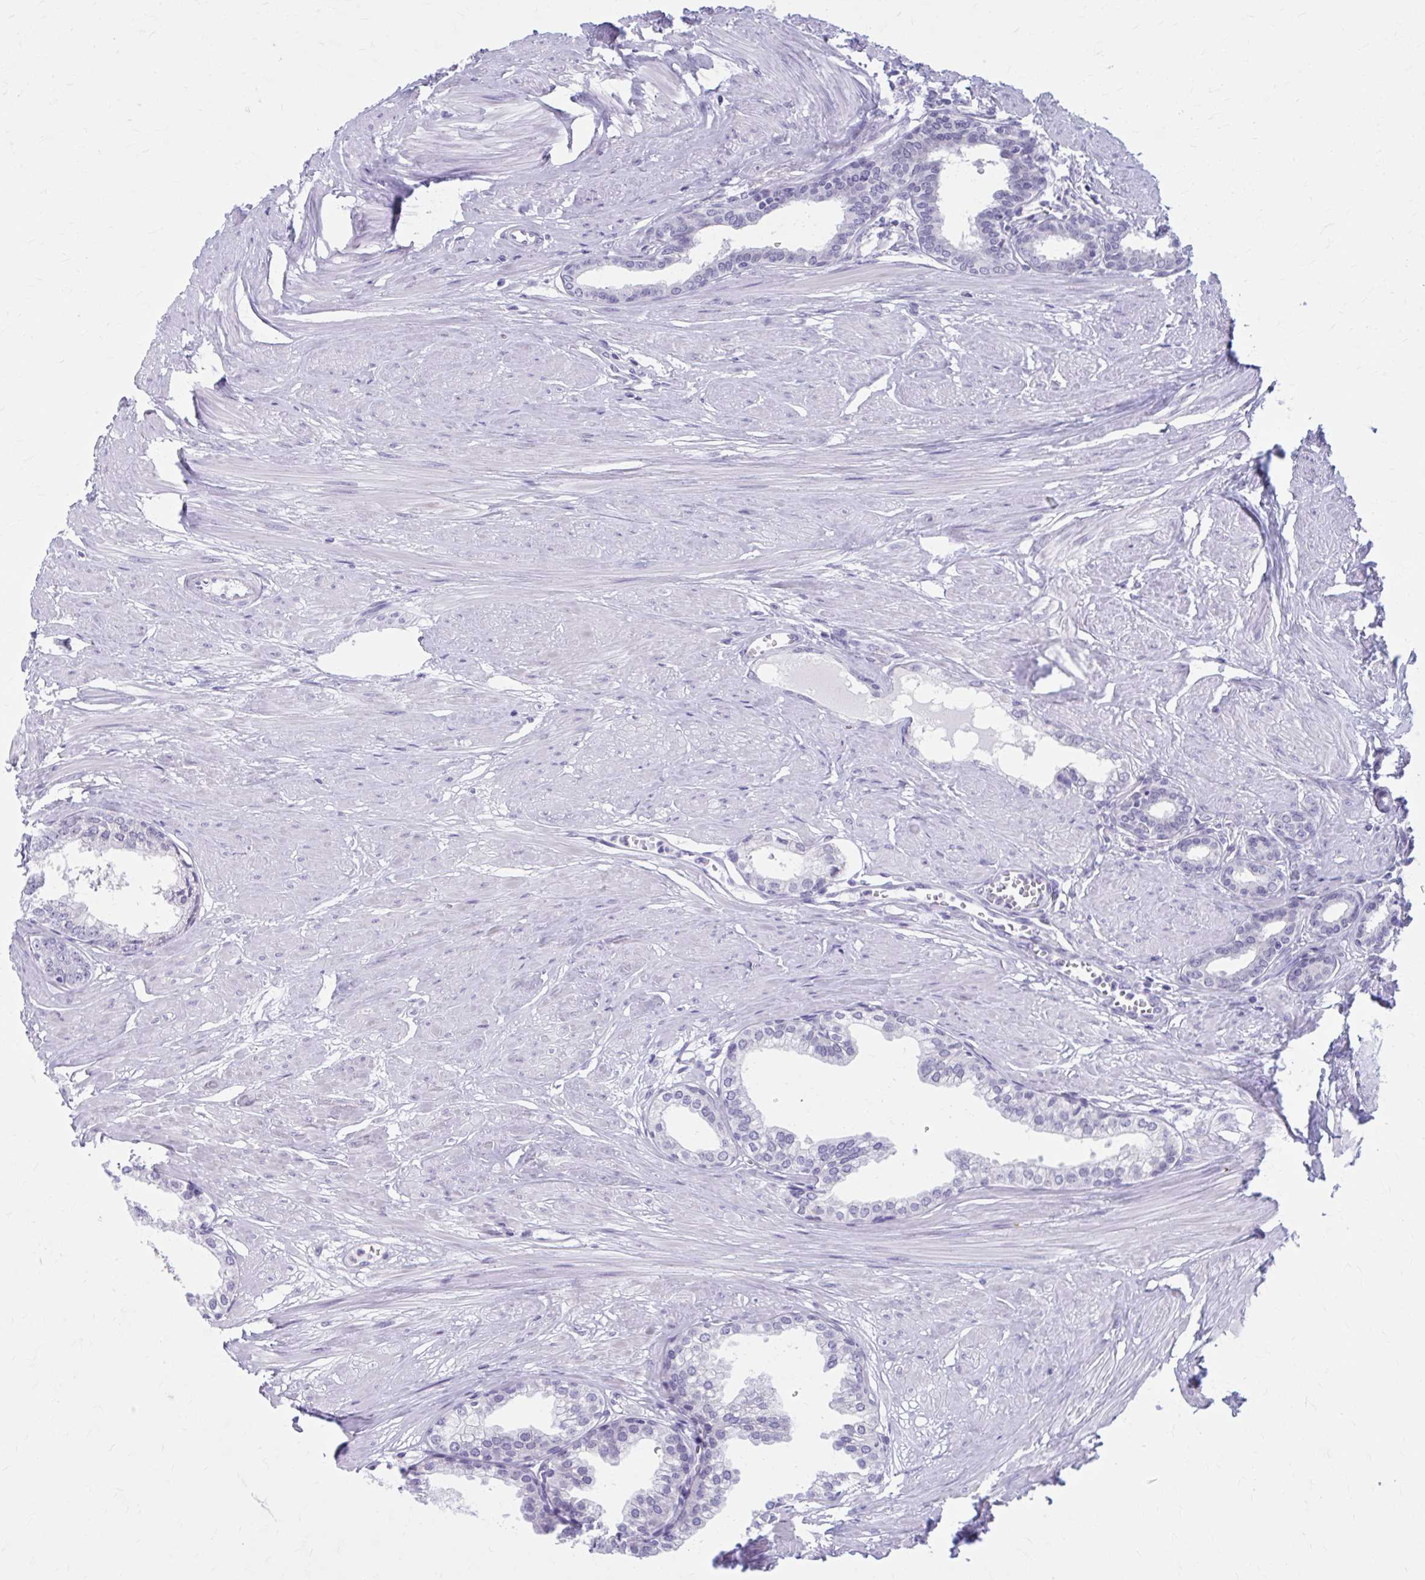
{"staining": {"intensity": "moderate", "quantity": "<25%", "location": "nuclear"}, "tissue": "prostate", "cell_type": "Glandular cells", "image_type": "normal", "snomed": [{"axis": "morphology", "description": "Normal tissue, NOS"}, {"axis": "topography", "description": "Prostate"}, {"axis": "topography", "description": "Peripheral nerve tissue"}], "caption": "DAB immunohistochemical staining of normal prostate demonstrates moderate nuclear protein expression in about <25% of glandular cells.", "gene": "CCDC105", "patient": {"sex": "male", "age": 55}}